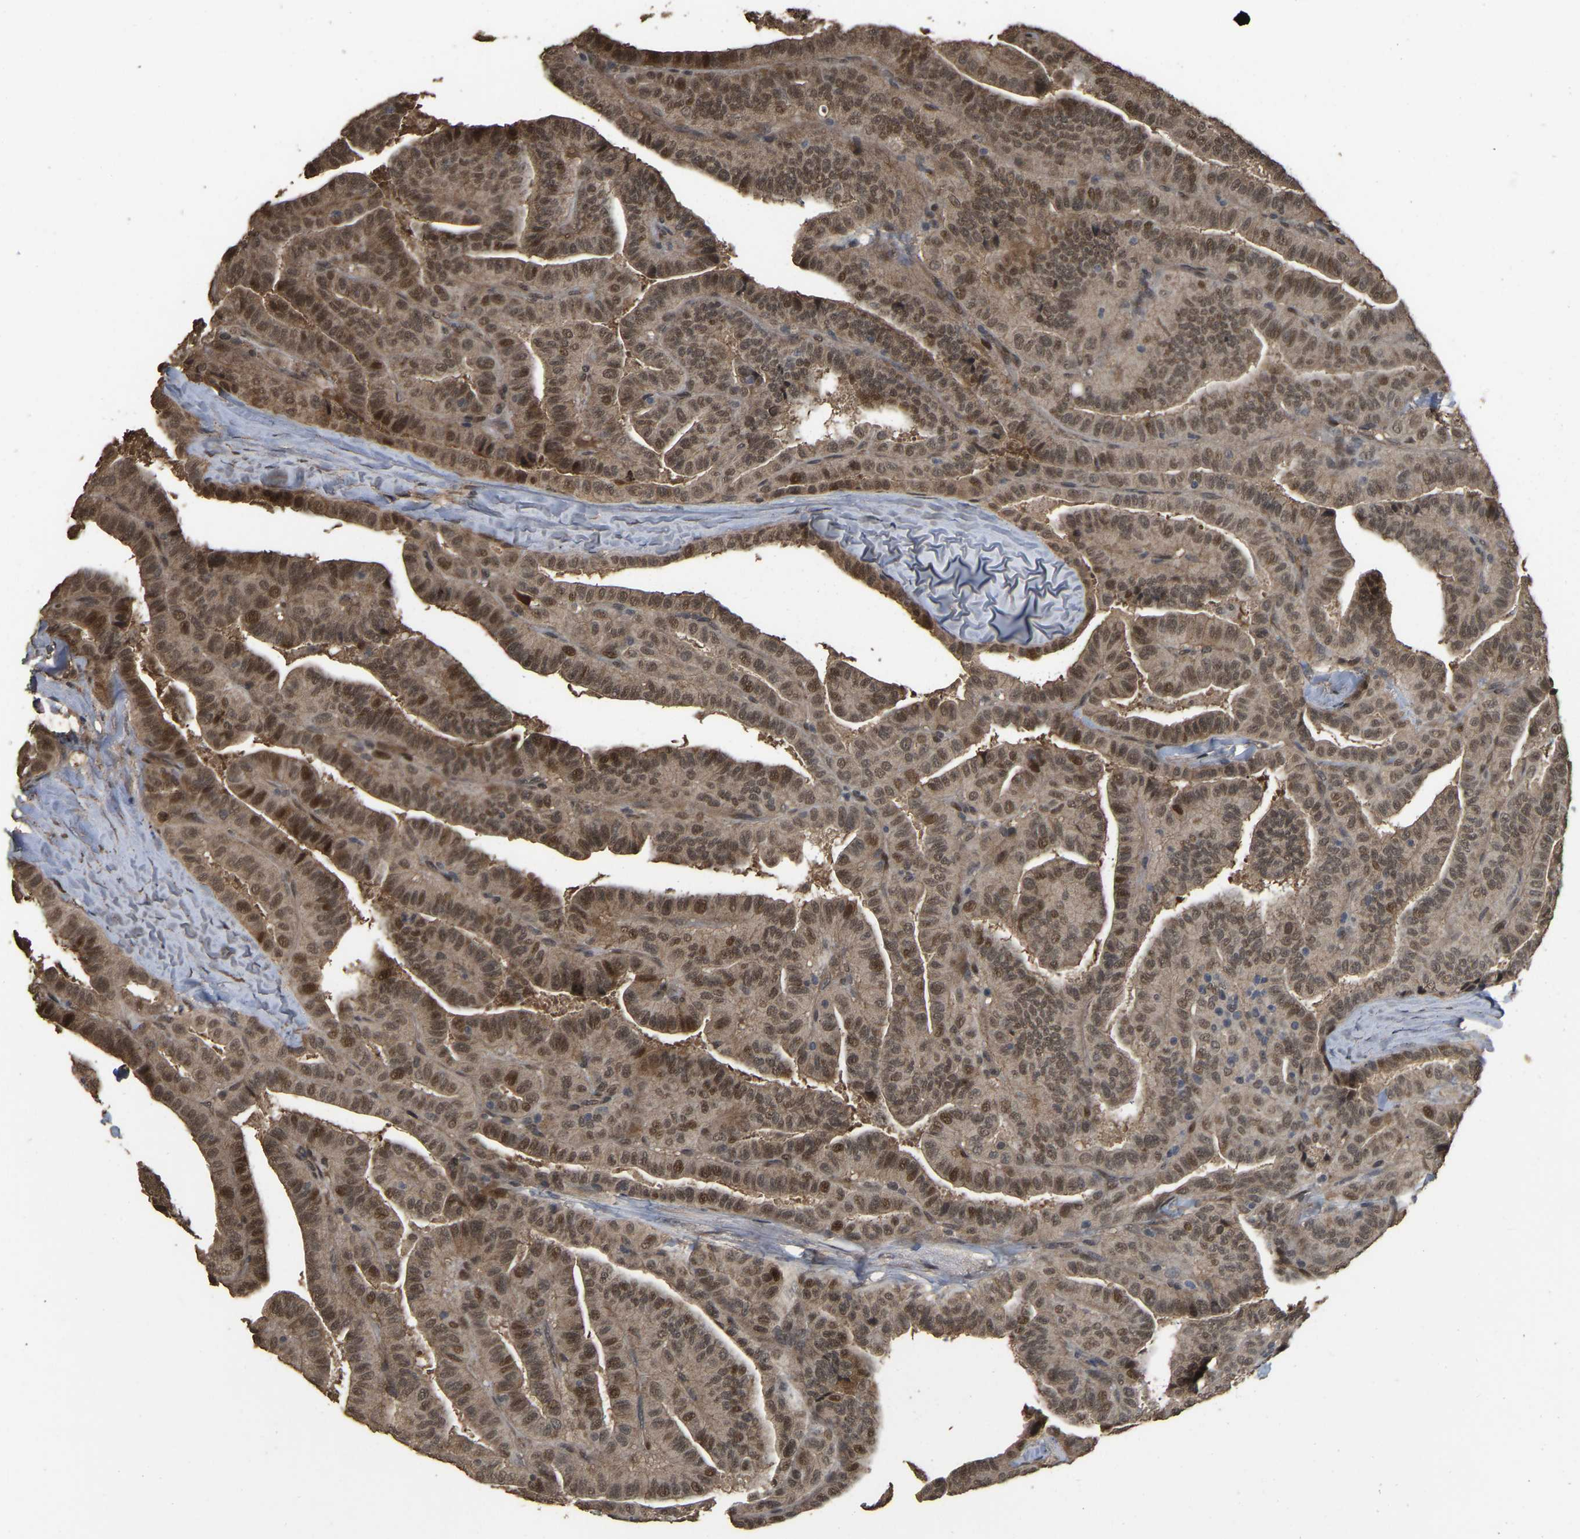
{"staining": {"intensity": "weak", "quantity": ">75%", "location": "cytoplasmic/membranous,nuclear"}, "tissue": "thyroid cancer", "cell_type": "Tumor cells", "image_type": "cancer", "snomed": [{"axis": "morphology", "description": "Papillary adenocarcinoma, NOS"}, {"axis": "topography", "description": "Thyroid gland"}], "caption": "Brown immunohistochemical staining in thyroid cancer (papillary adenocarcinoma) demonstrates weak cytoplasmic/membranous and nuclear staining in approximately >75% of tumor cells. (Stains: DAB (3,3'-diaminobenzidine) in brown, nuclei in blue, Microscopy: brightfield microscopy at high magnification).", "gene": "ARHGAP23", "patient": {"sex": "male", "age": 77}}